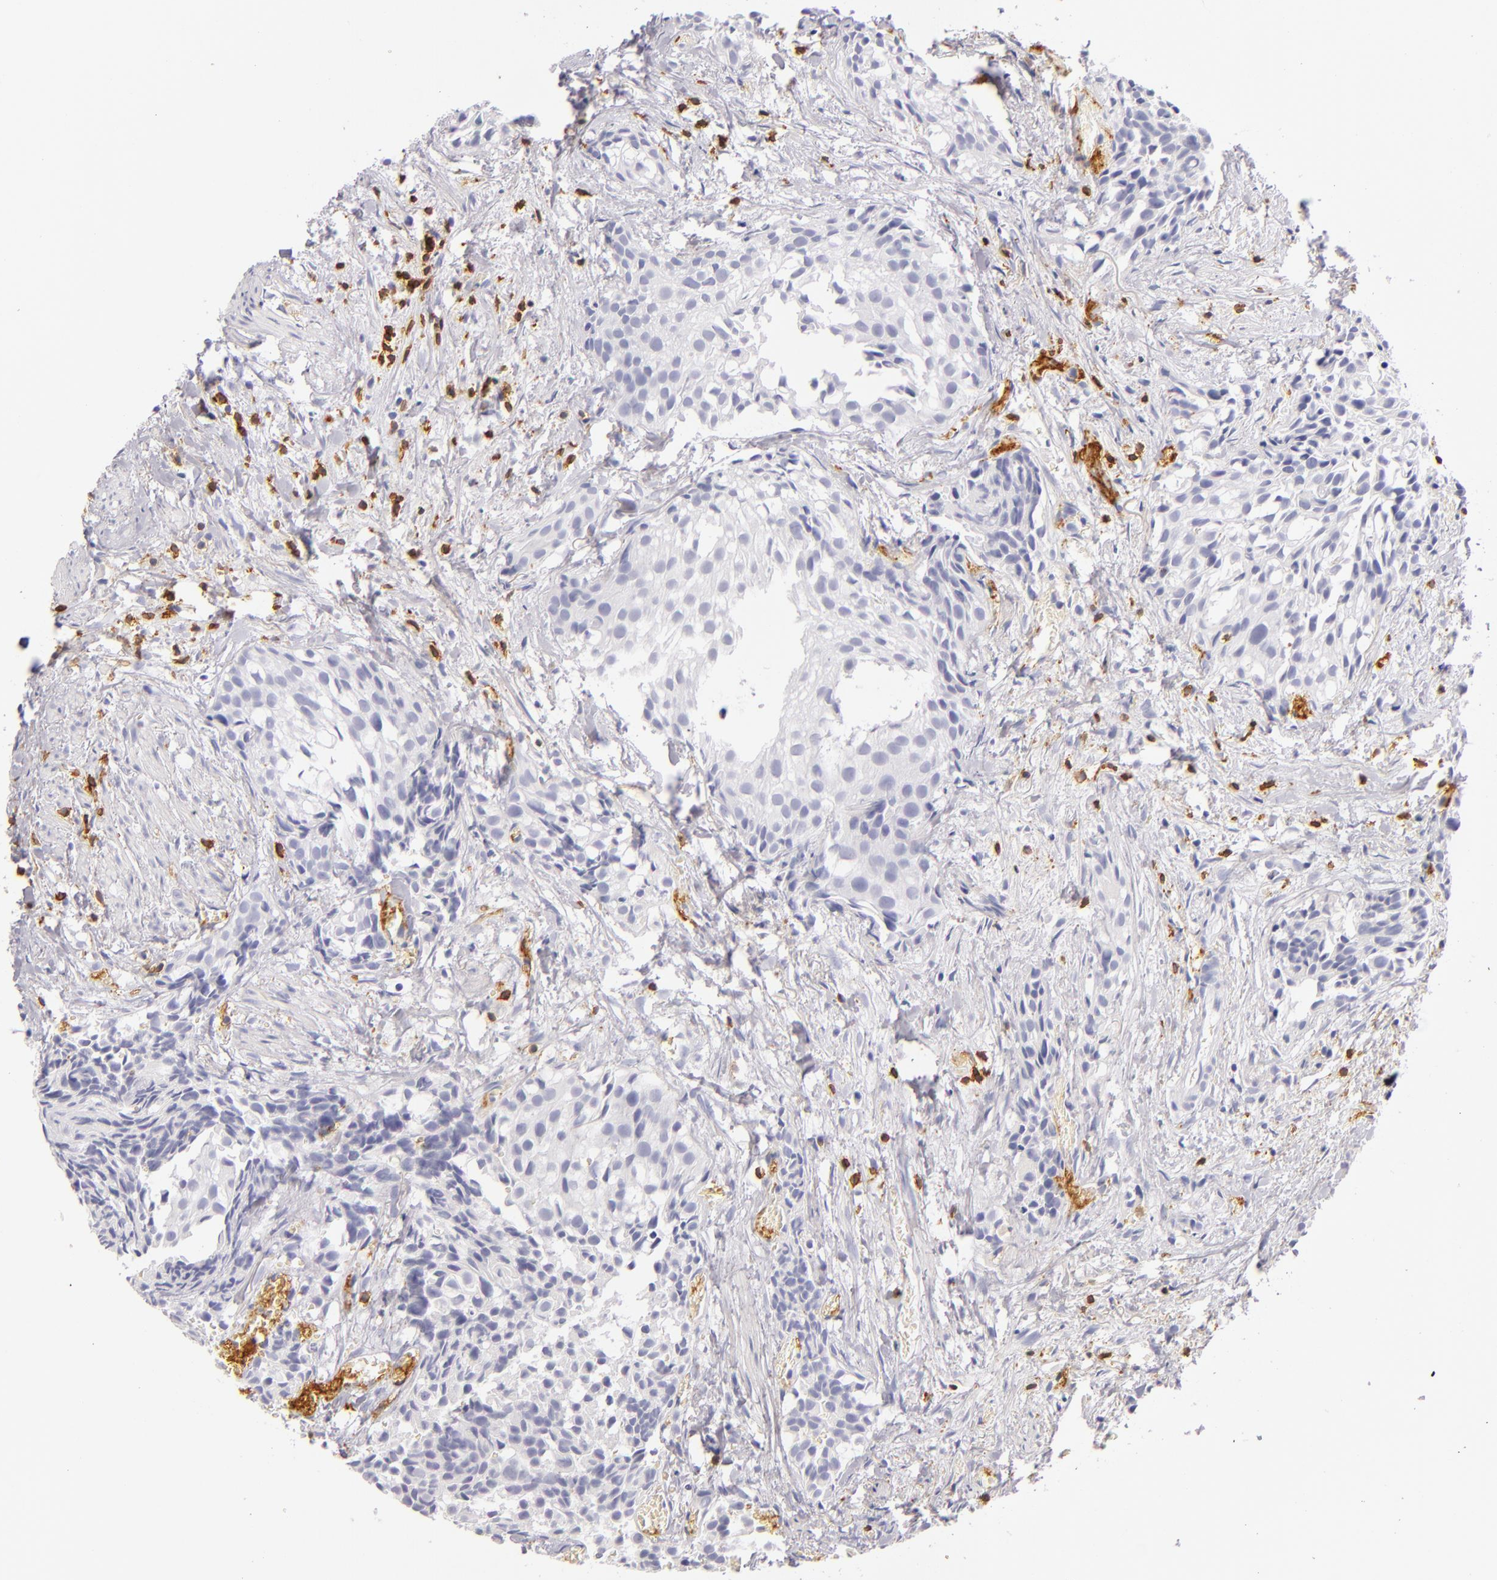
{"staining": {"intensity": "negative", "quantity": "none", "location": "none"}, "tissue": "urothelial cancer", "cell_type": "Tumor cells", "image_type": "cancer", "snomed": [{"axis": "morphology", "description": "Urothelial carcinoma, High grade"}, {"axis": "topography", "description": "Urinary bladder"}], "caption": "A histopathology image of human urothelial carcinoma (high-grade) is negative for staining in tumor cells.", "gene": "LAT", "patient": {"sex": "female", "age": 78}}